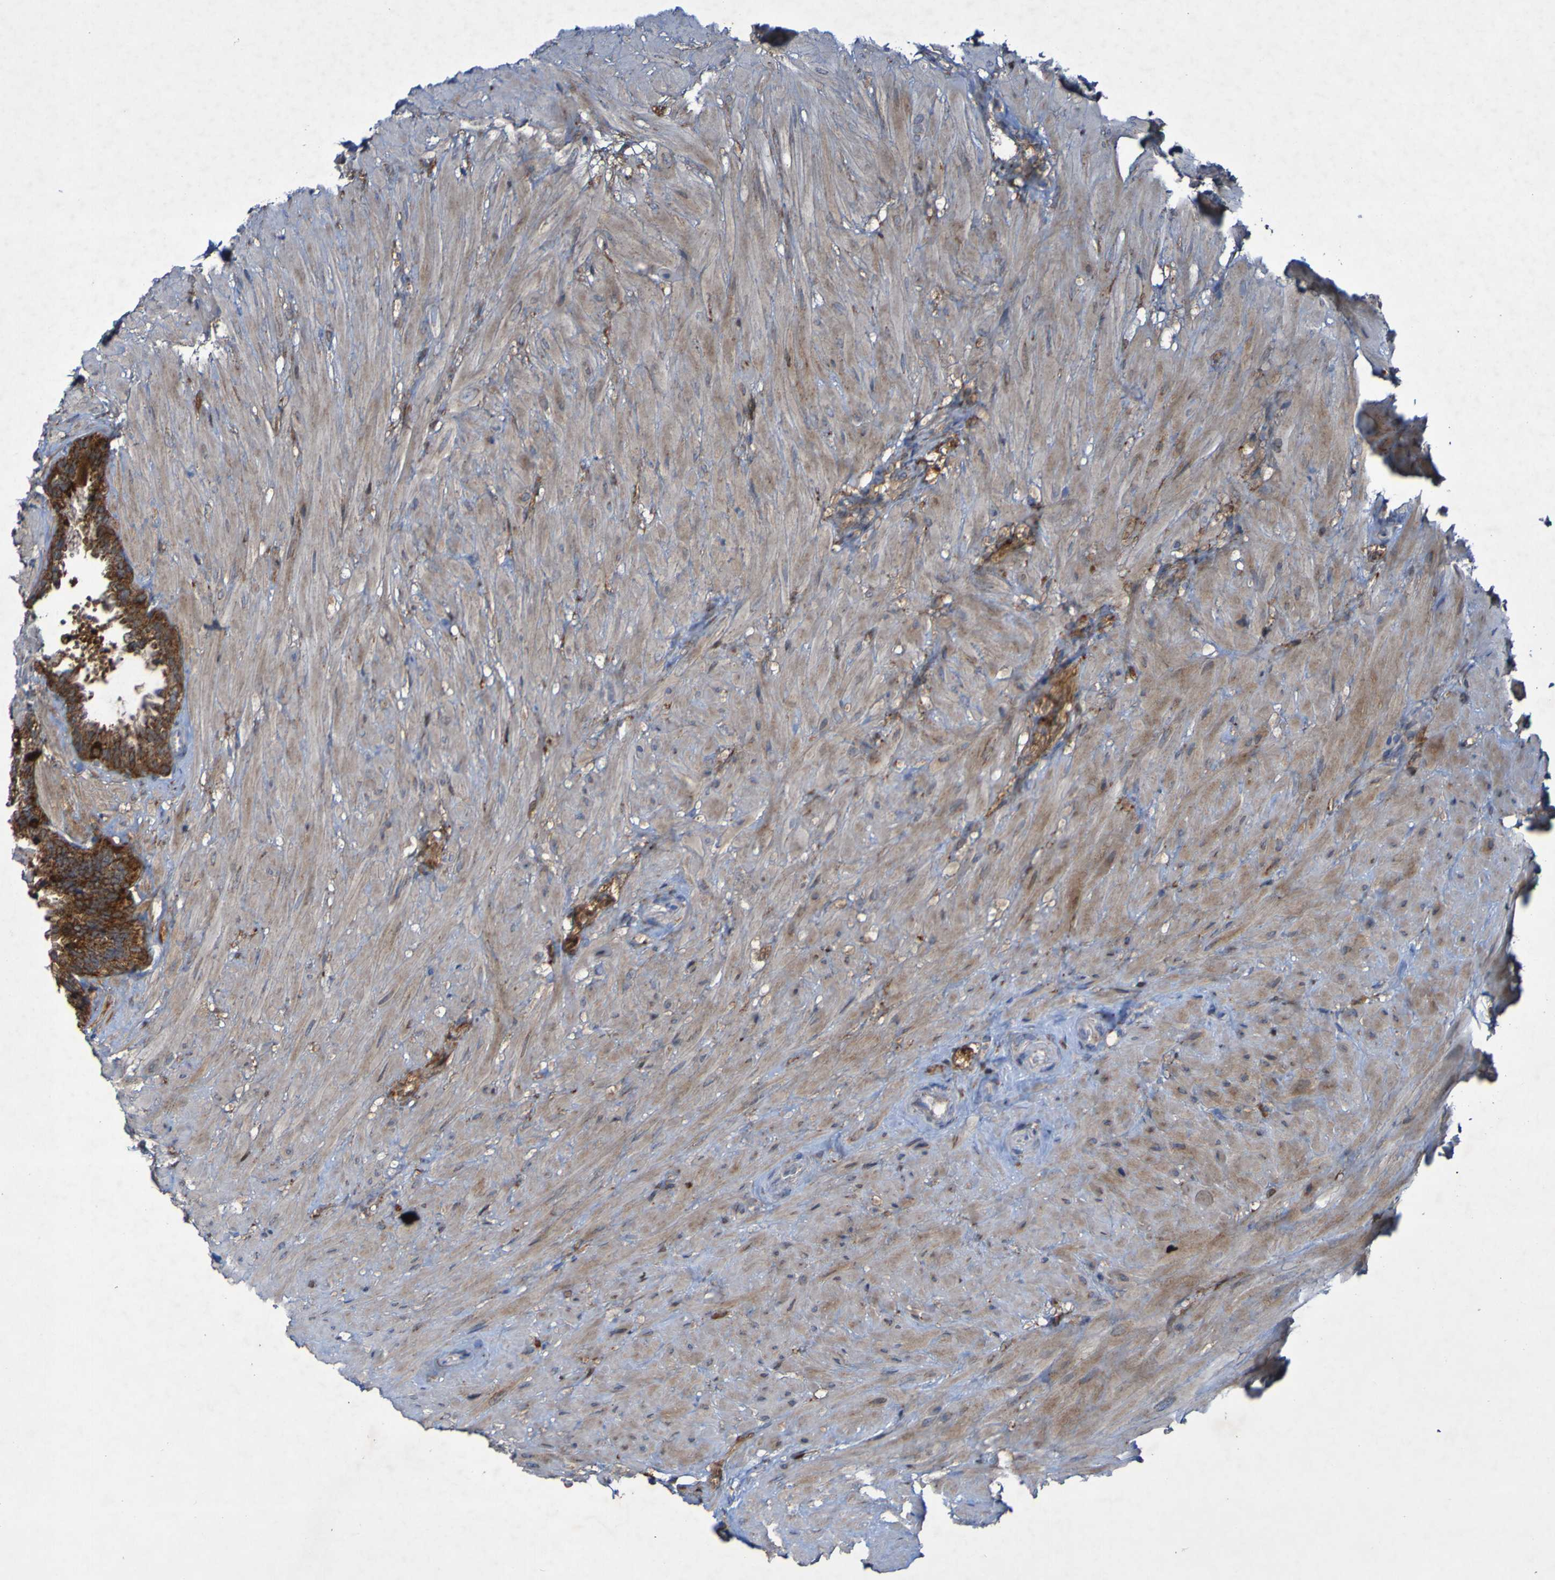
{"staining": {"intensity": "strong", "quantity": ">75%", "location": "cytoplasmic/membranous"}, "tissue": "seminal vesicle", "cell_type": "Glandular cells", "image_type": "normal", "snomed": [{"axis": "morphology", "description": "Normal tissue, NOS"}, {"axis": "topography", "description": "Seminal veicle"}], "caption": "Seminal vesicle stained for a protein (brown) demonstrates strong cytoplasmic/membranous positive expression in approximately >75% of glandular cells.", "gene": "CCDC51", "patient": {"sex": "male", "age": 46}}